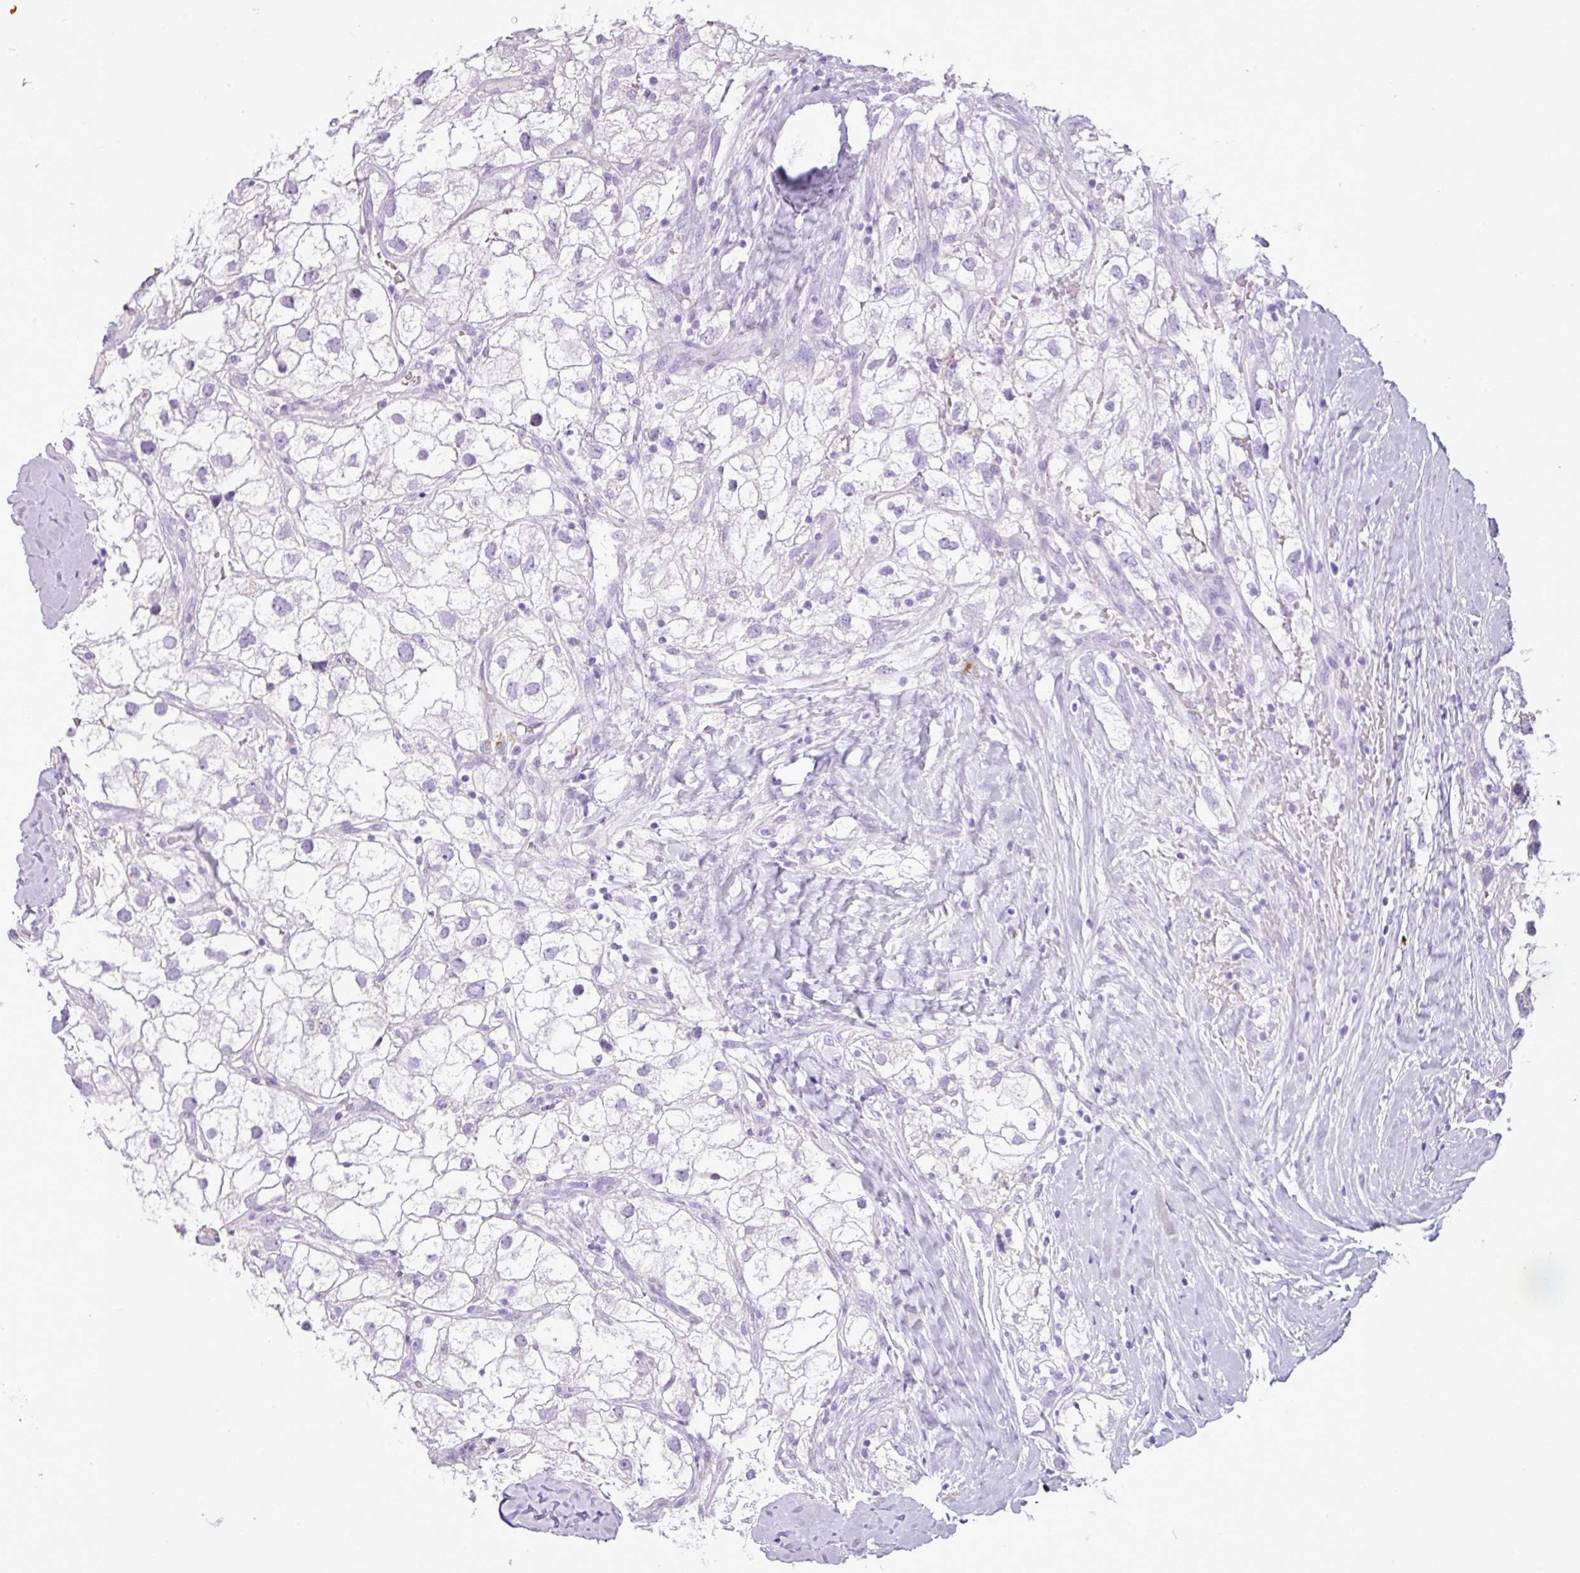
{"staining": {"intensity": "negative", "quantity": "none", "location": "none"}, "tissue": "renal cancer", "cell_type": "Tumor cells", "image_type": "cancer", "snomed": [{"axis": "morphology", "description": "Adenocarcinoma, NOS"}, {"axis": "topography", "description": "Kidney"}], "caption": "Immunohistochemical staining of adenocarcinoma (renal) displays no significant positivity in tumor cells.", "gene": "RBMXL2", "patient": {"sex": "male", "age": 59}}